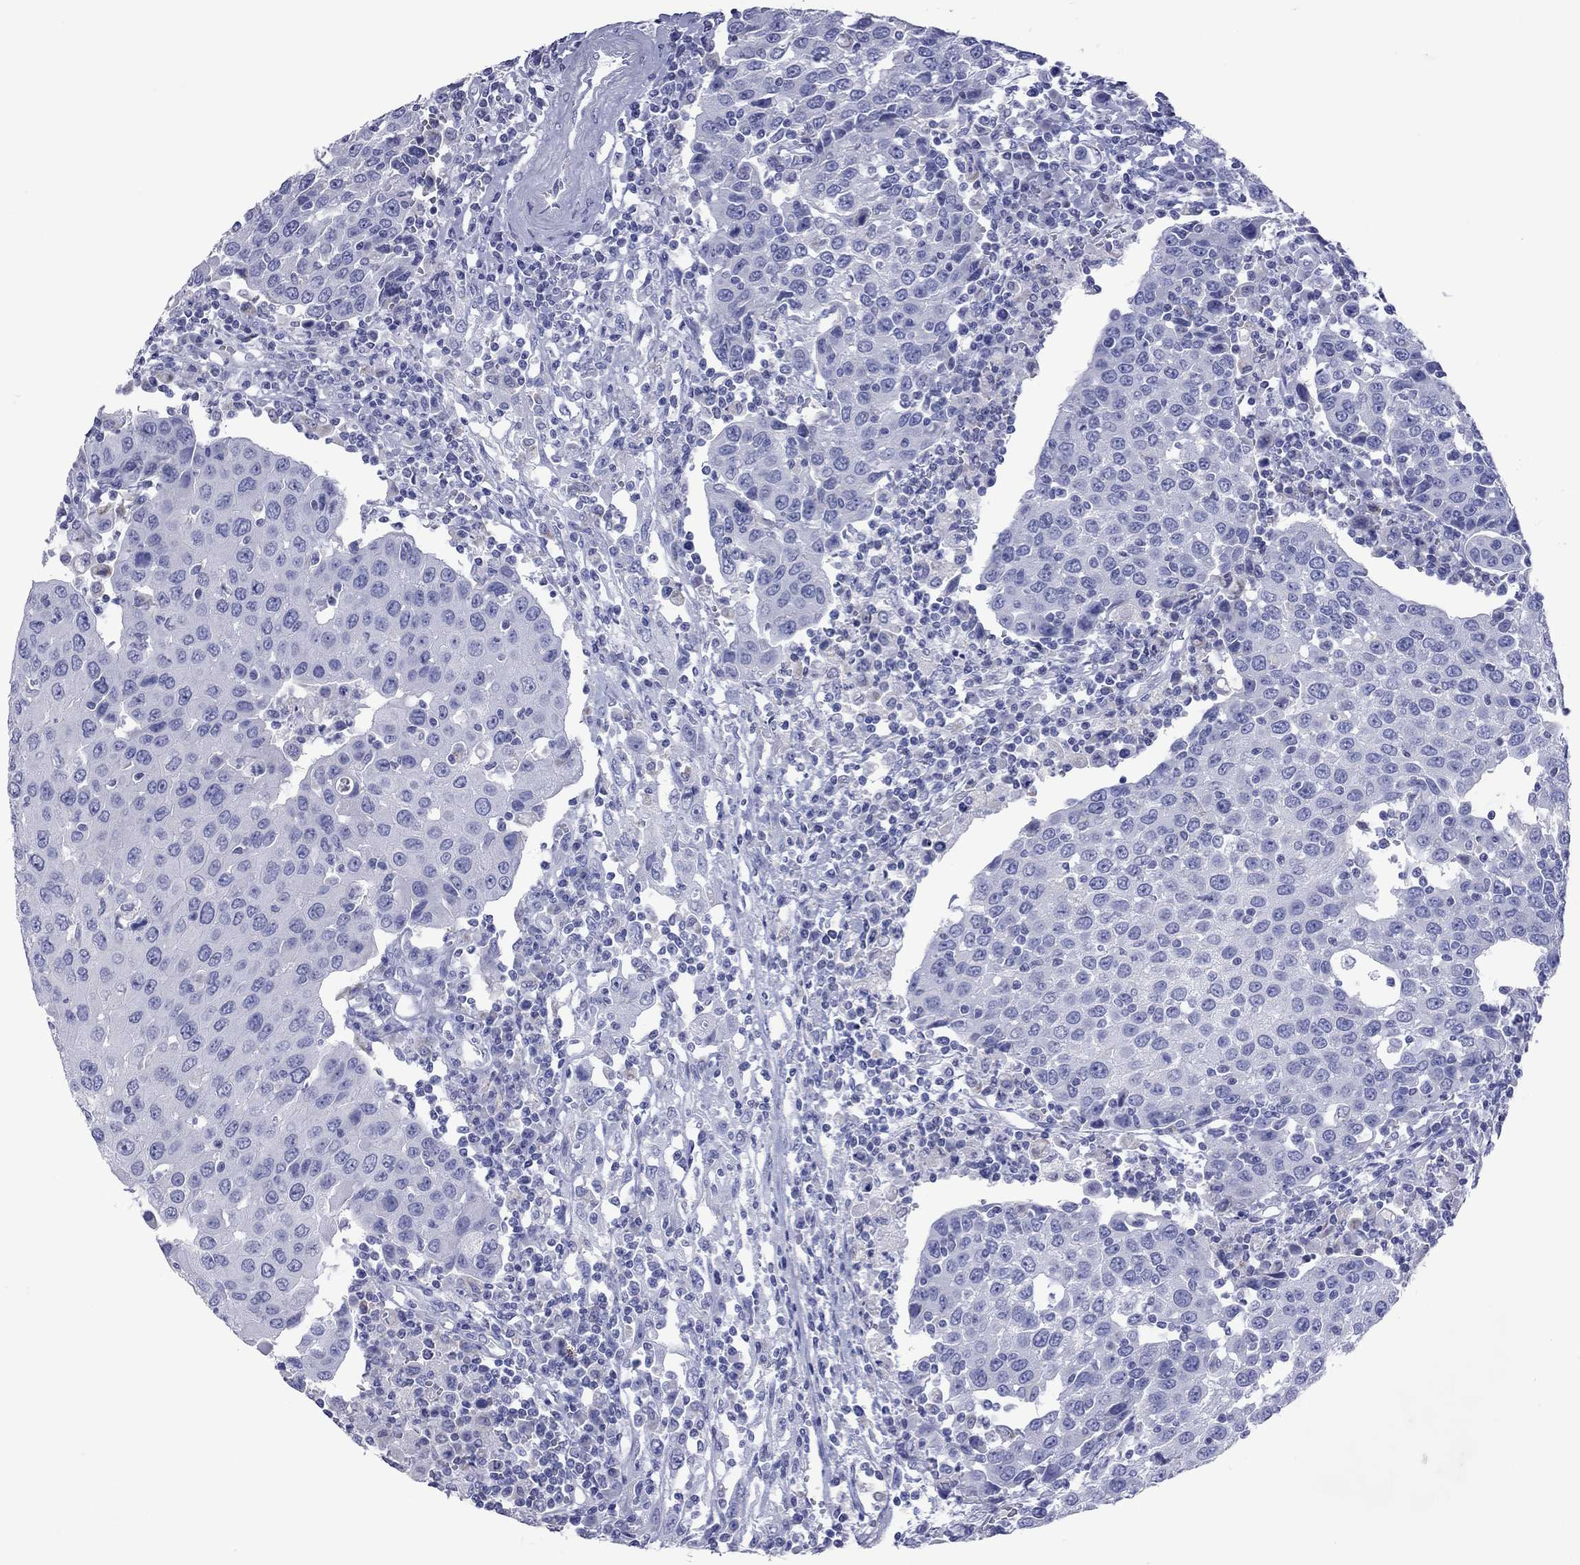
{"staining": {"intensity": "negative", "quantity": "none", "location": "none"}, "tissue": "urothelial cancer", "cell_type": "Tumor cells", "image_type": "cancer", "snomed": [{"axis": "morphology", "description": "Urothelial carcinoma, High grade"}, {"axis": "topography", "description": "Urinary bladder"}], "caption": "High magnification brightfield microscopy of urothelial cancer stained with DAB (3,3'-diaminobenzidine) (brown) and counterstained with hematoxylin (blue): tumor cells show no significant positivity. Nuclei are stained in blue.", "gene": "VSIG10", "patient": {"sex": "female", "age": 85}}